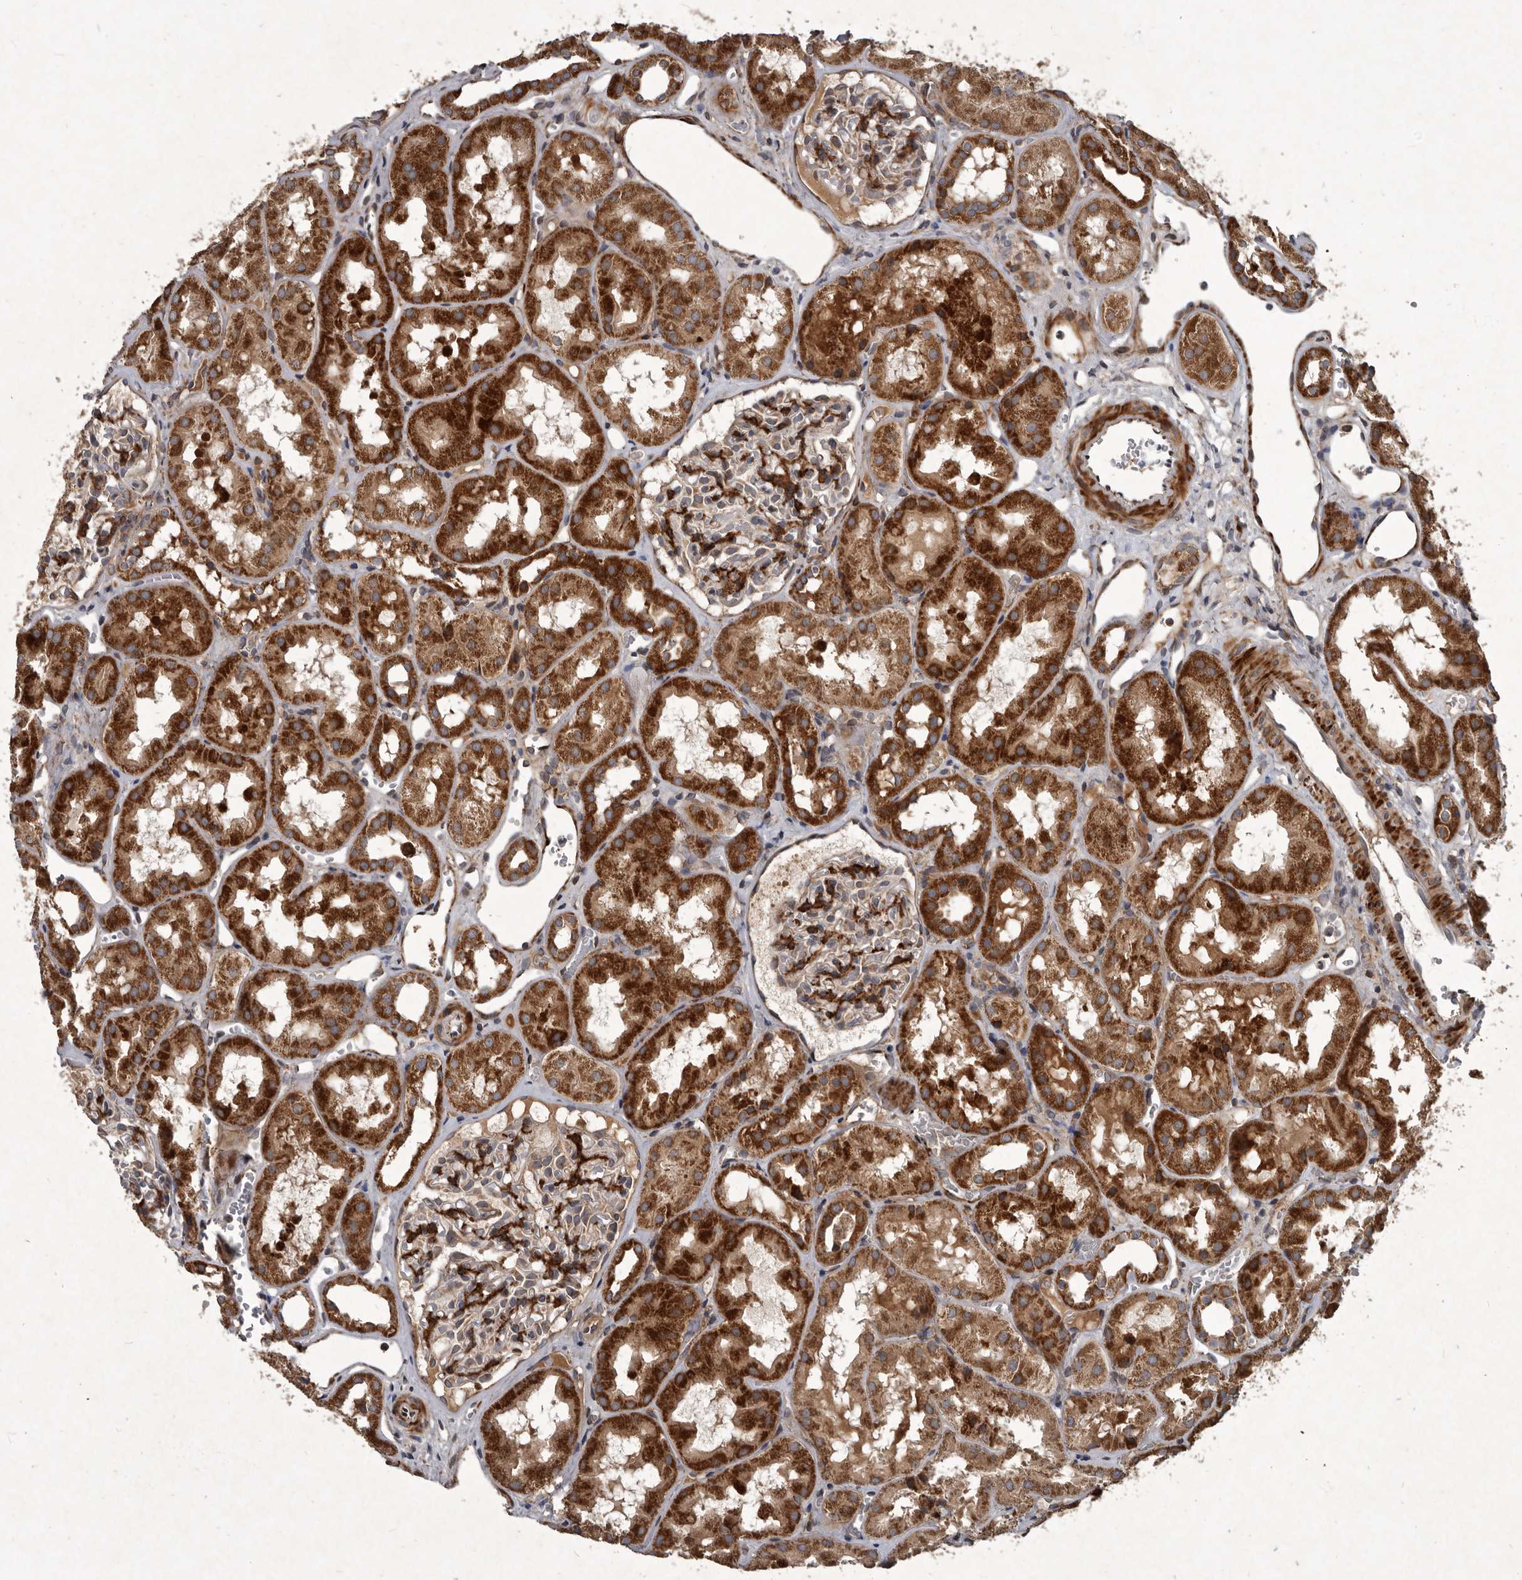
{"staining": {"intensity": "strong", "quantity": "25%-75%", "location": "cytoplasmic/membranous"}, "tissue": "kidney", "cell_type": "Cells in glomeruli", "image_type": "normal", "snomed": [{"axis": "morphology", "description": "Normal tissue, NOS"}, {"axis": "topography", "description": "Kidney"}], "caption": "Protein expression analysis of unremarkable kidney demonstrates strong cytoplasmic/membranous expression in about 25%-75% of cells in glomeruli.", "gene": "MRPS15", "patient": {"sex": "male", "age": 16}}